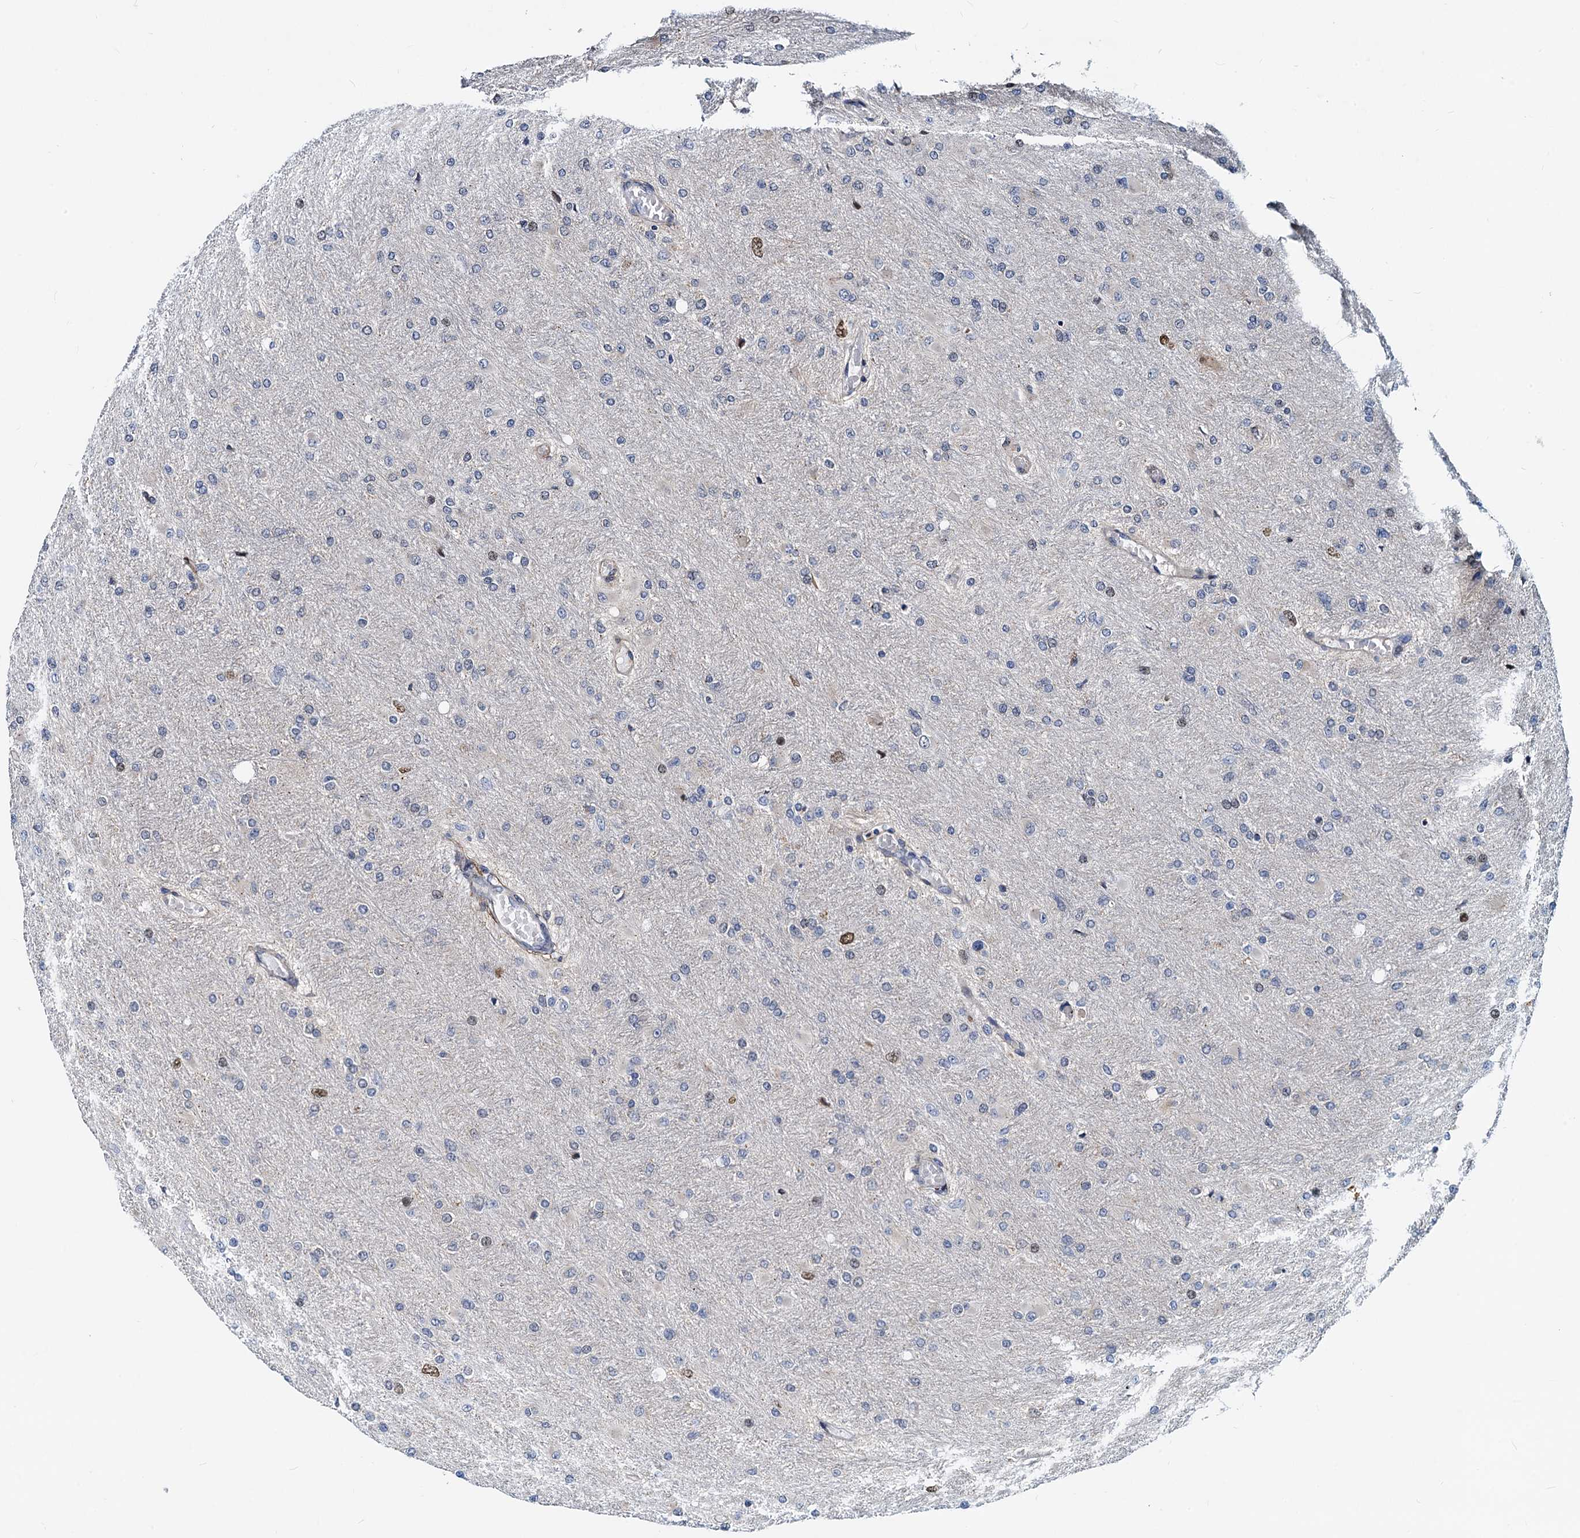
{"staining": {"intensity": "moderate", "quantity": "<25%", "location": "nuclear"}, "tissue": "glioma", "cell_type": "Tumor cells", "image_type": "cancer", "snomed": [{"axis": "morphology", "description": "Glioma, malignant, High grade"}, {"axis": "topography", "description": "Cerebral cortex"}], "caption": "Immunohistochemical staining of glioma reveals low levels of moderate nuclear positivity in approximately <25% of tumor cells.", "gene": "PTGES3", "patient": {"sex": "female", "age": 36}}